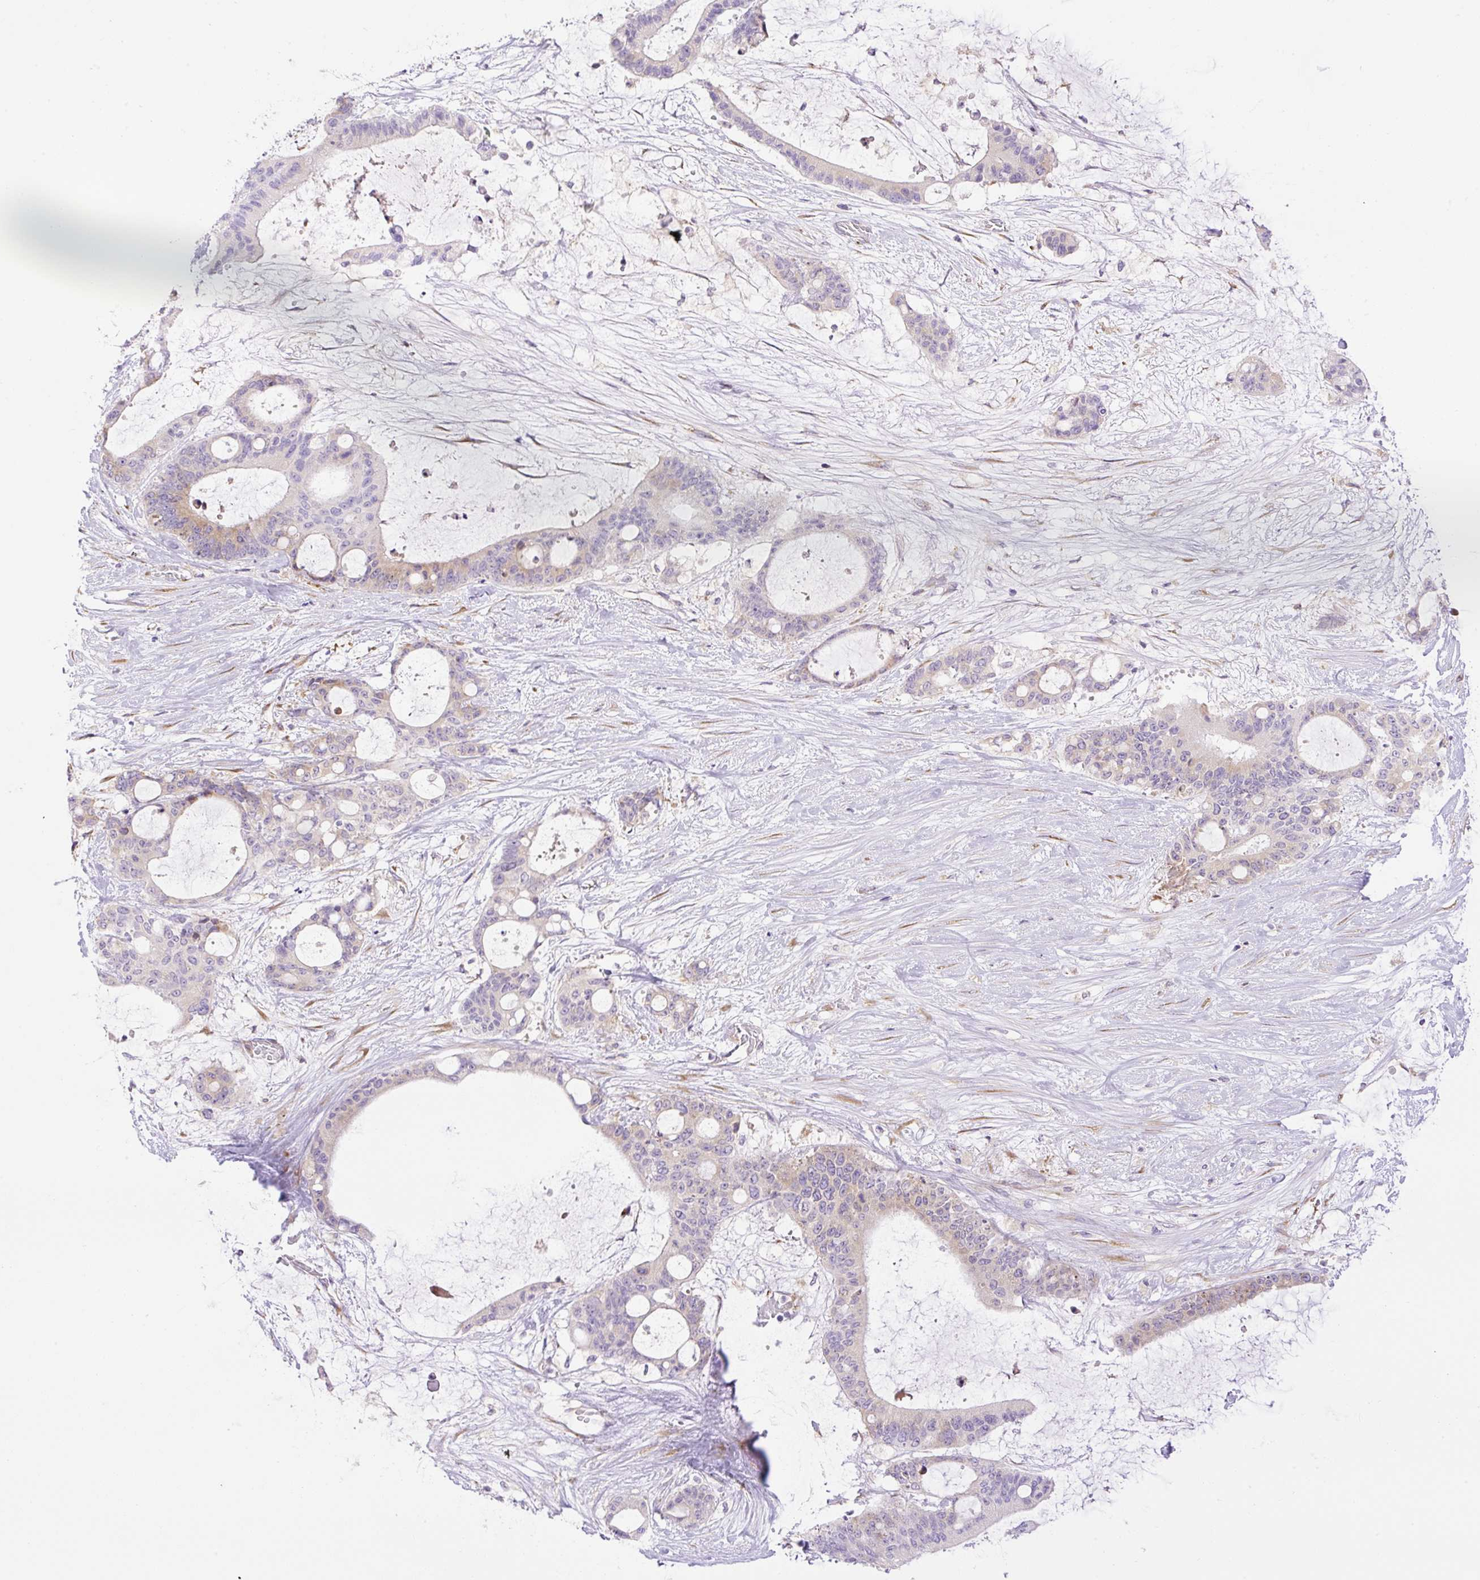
{"staining": {"intensity": "weak", "quantity": "<25%", "location": "cytoplasmic/membranous"}, "tissue": "liver cancer", "cell_type": "Tumor cells", "image_type": "cancer", "snomed": [{"axis": "morphology", "description": "Normal tissue, NOS"}, {"axis": "morphology", "description": "Cholangiocarcinoma"}, {"axis": "topography", "description": "Liver"}, {"axis": "topography", "description": "Peripheral nerve tissue"}], "caption": "Tumor cells are negative for protein expression in human cholangiocarcinoma (liver). (DAB immunohistochemistry (IHC) visualized using brightfield microscopy, high magnification).", "gene": "POFUT1", "patient": {"sex": "female", "age": 73}}